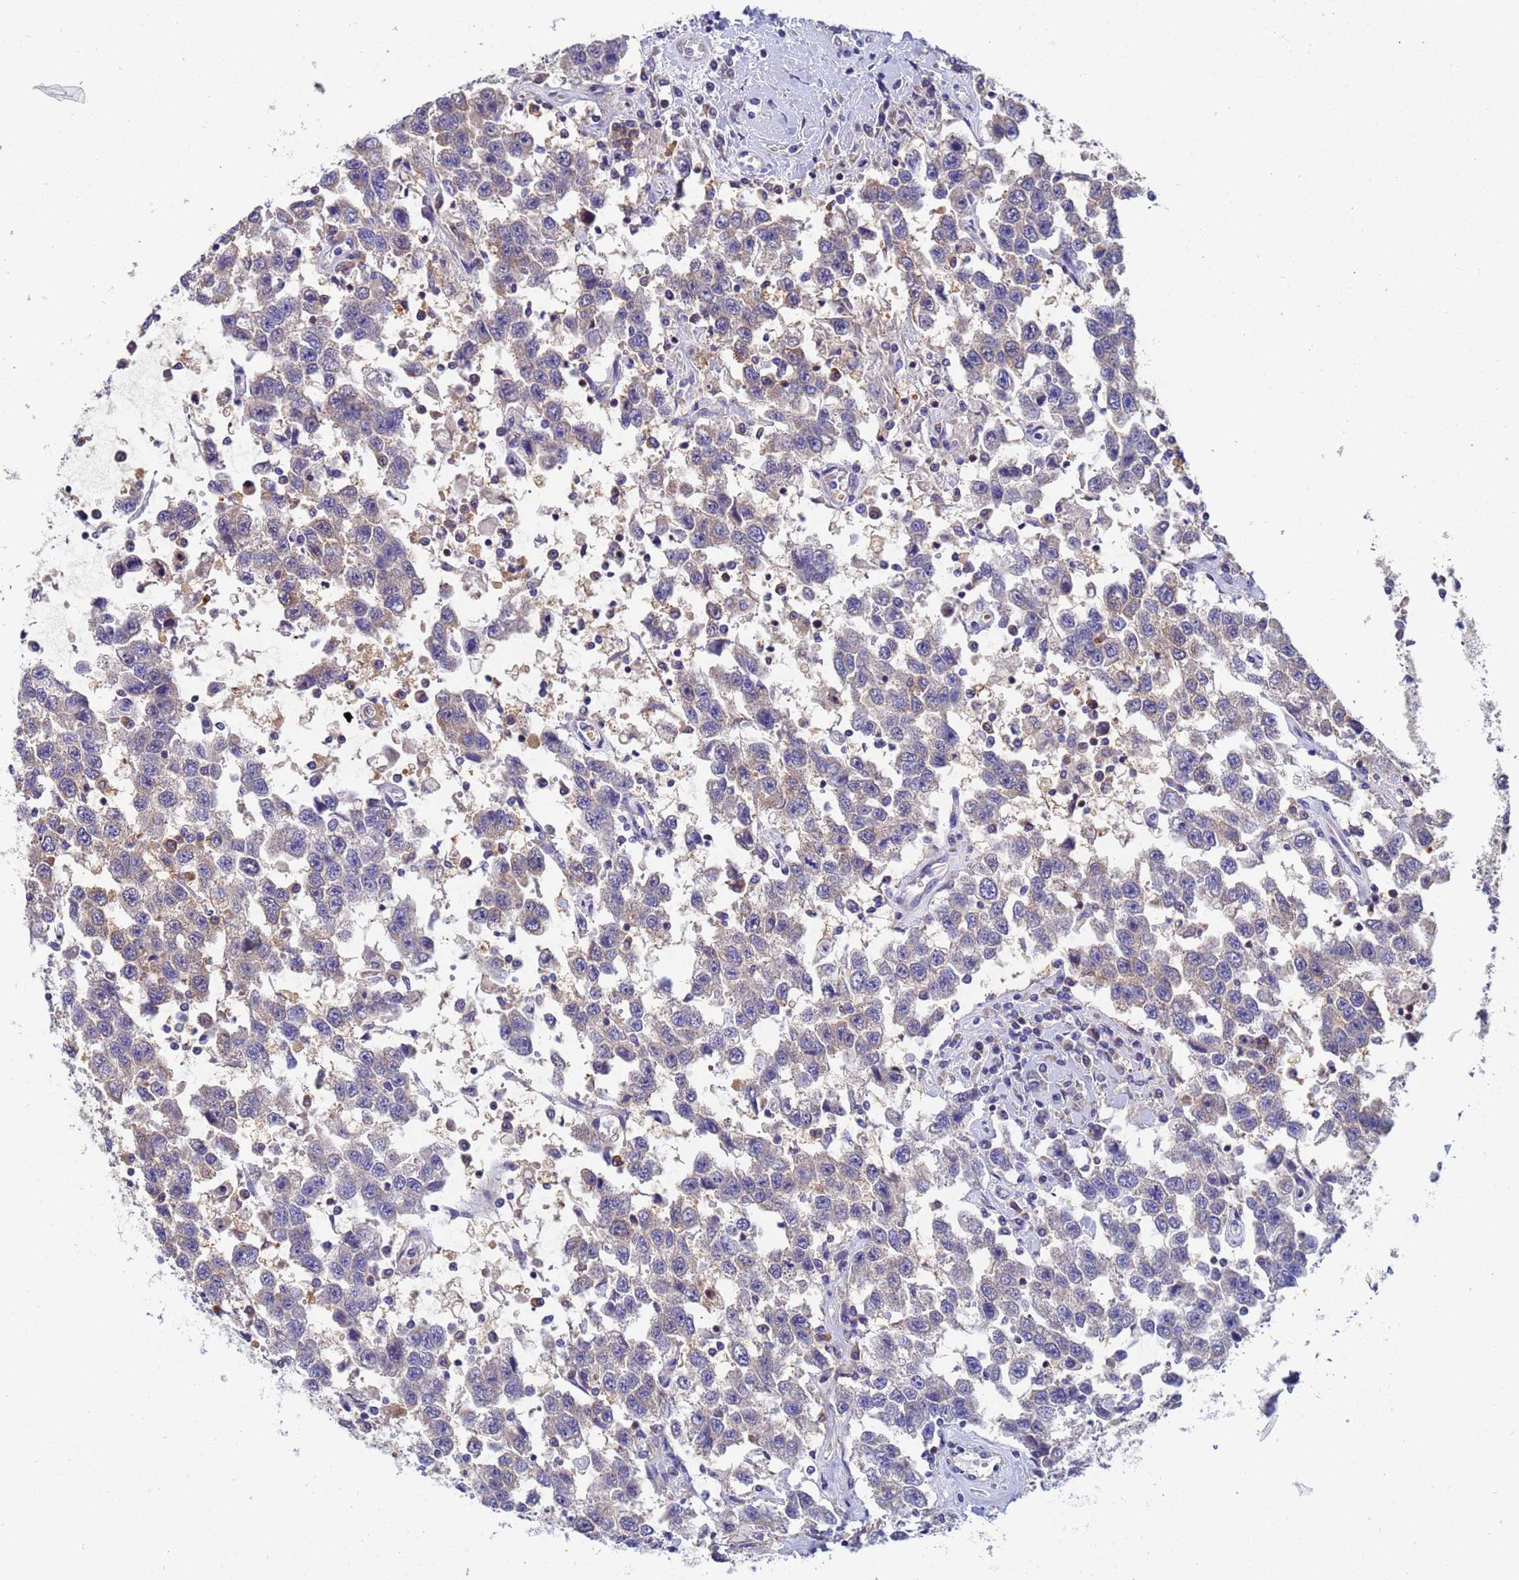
{"staining": {"intensity": "weak", "quantity": "<25%", "location": "cytoplasmic/membranous"}, "tissue": "testis cancer", "cell_type": "Tumor cells", "image_type": "cancer", "snomed": [{"axis": "morphology", "description": "Seminoma, NOS"}, {"axis": "topography", "description": "Testis"}], "caption": "This is a histopathology image of IHC staining of testis cancer, which shows no positivity in tumor cells.", "gene": "TTLL11", "patient": {"sex": "male", "age": 41}}